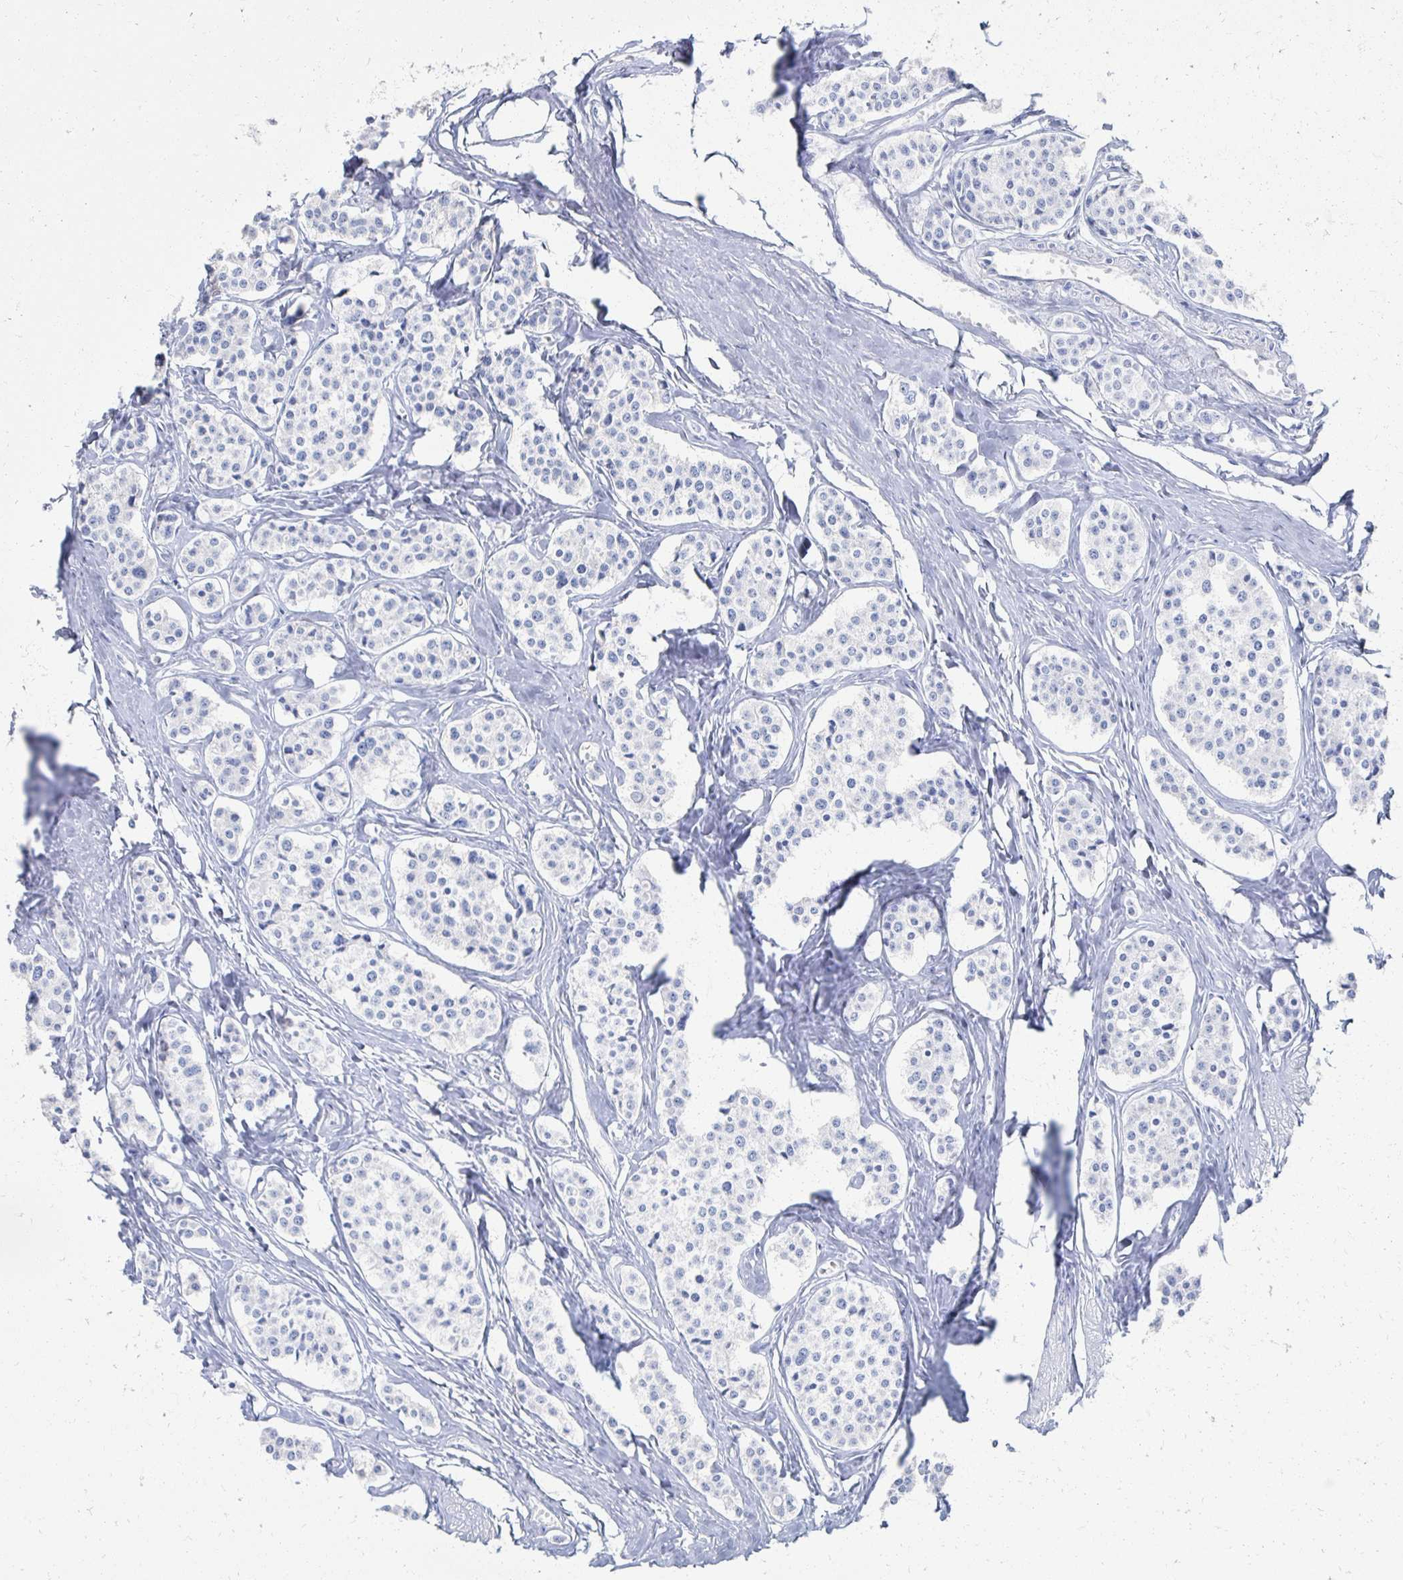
{"staining": {"intensity": "negative", "quantity": "none", "location": "none"}, "tissue": "carcinoid", "cell_type": "Tumor cells", "image_type": "cancer", "snomed": [{"axis": "morphology", "description": "Carcinoid, malignant, NOS"}, {"axis": "topography", "description": "Small intestine"}], "caption": "A photomicrograph of human malignant carcinoid is negative for staining in tumor cells.", "gene": "PRR20A", "patient": {"sex": "male", "age": 60}}